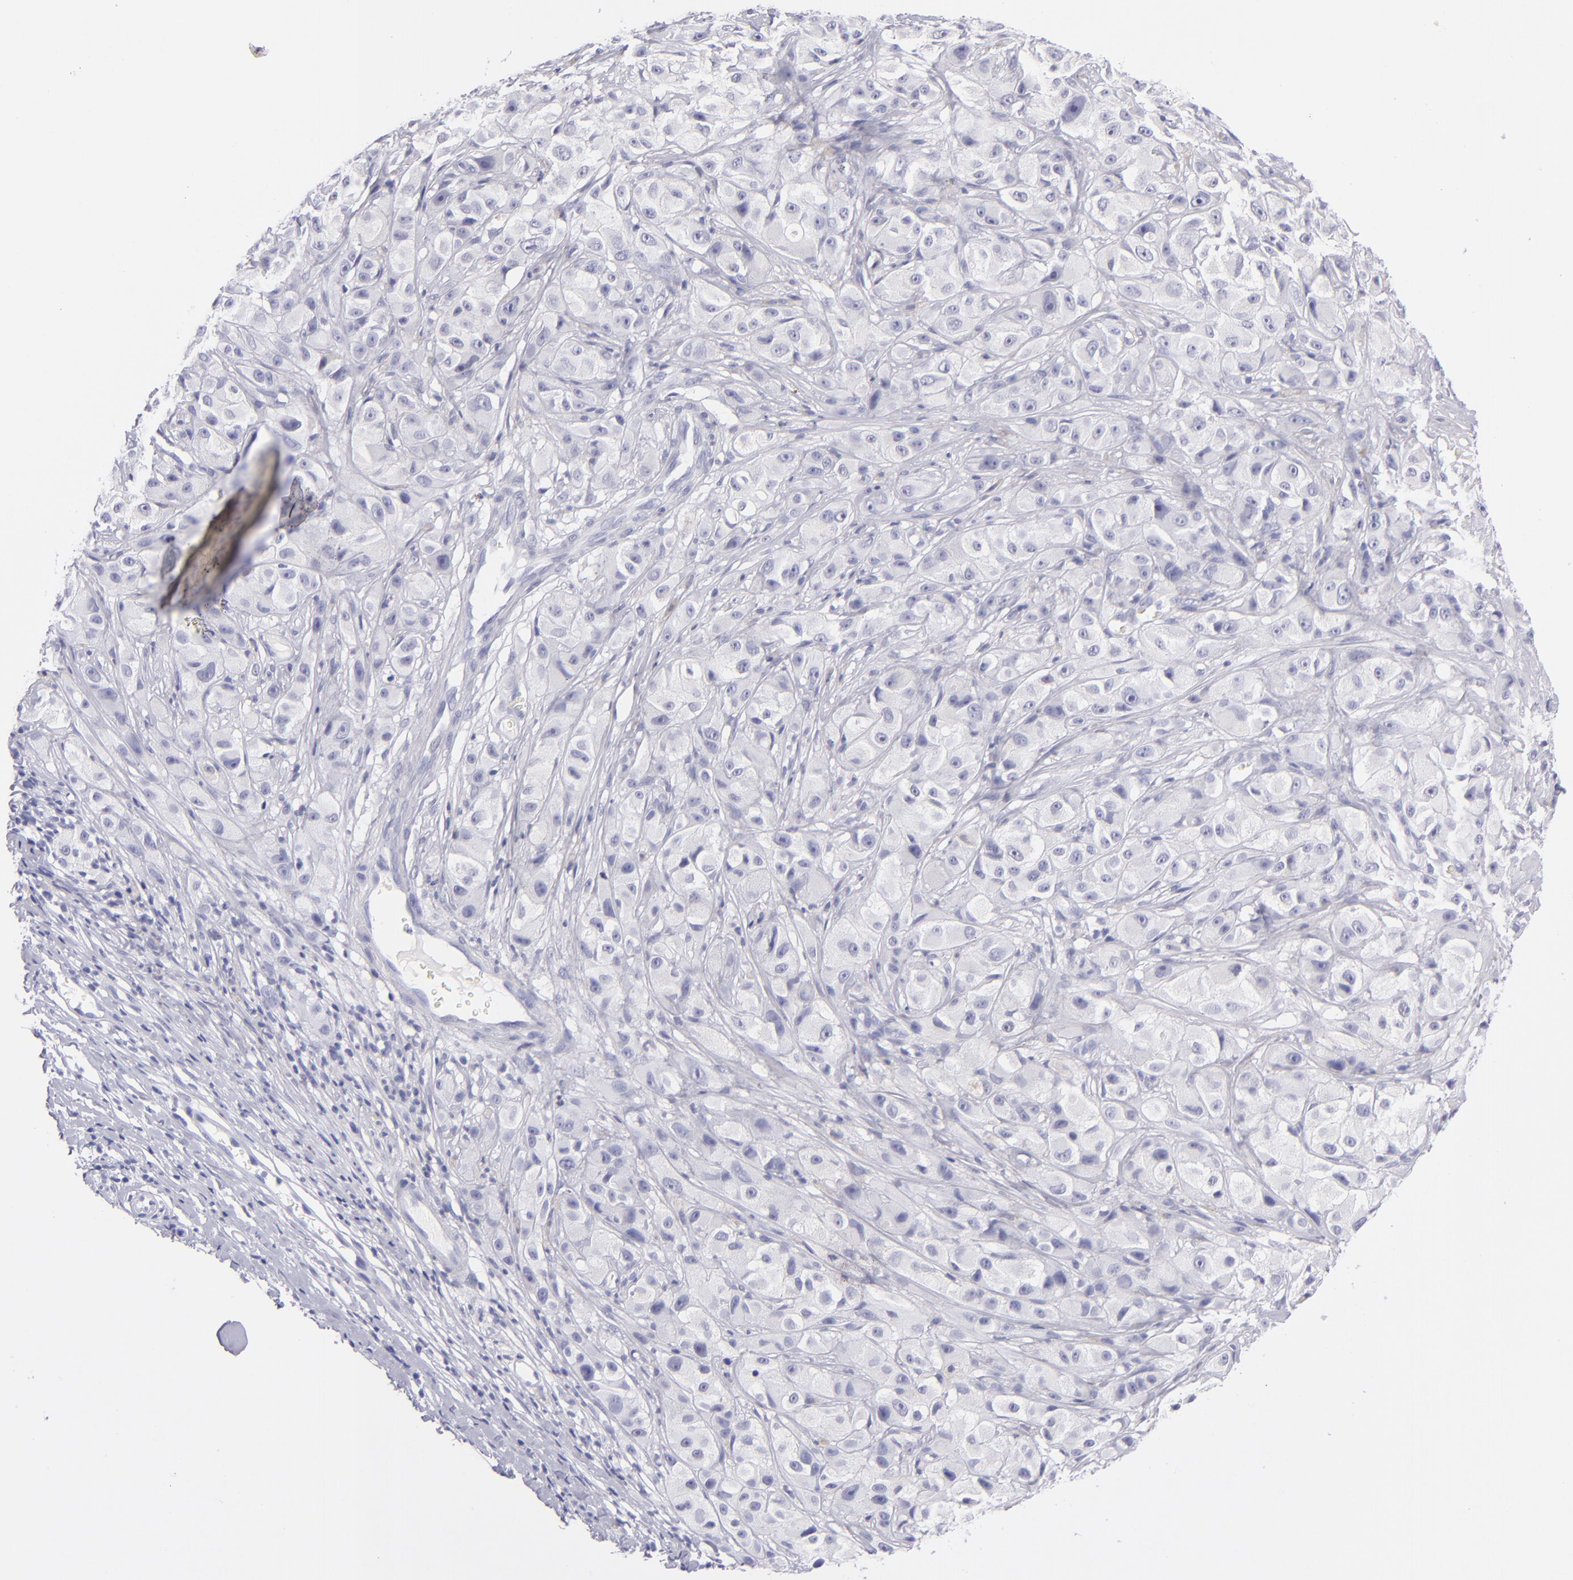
{"staining": {"intensity": "negative", "quantity": "none", "location": "none"}, "tissue": "melanoma", "cell_type": "Tumor cells", "image_type": "cancer", "snomed": [{"axis": "morphology", "description": "Malignant melanoma, NOS"}, {"axis": "topography", "description": "Skin"}], "caption": "There is no significant expression in tumor cells of melanoma. (IHC, brightfield microscopy, high magnification).", "gene": "PRPH", "patient": {"sex": "male", "age": 56}}